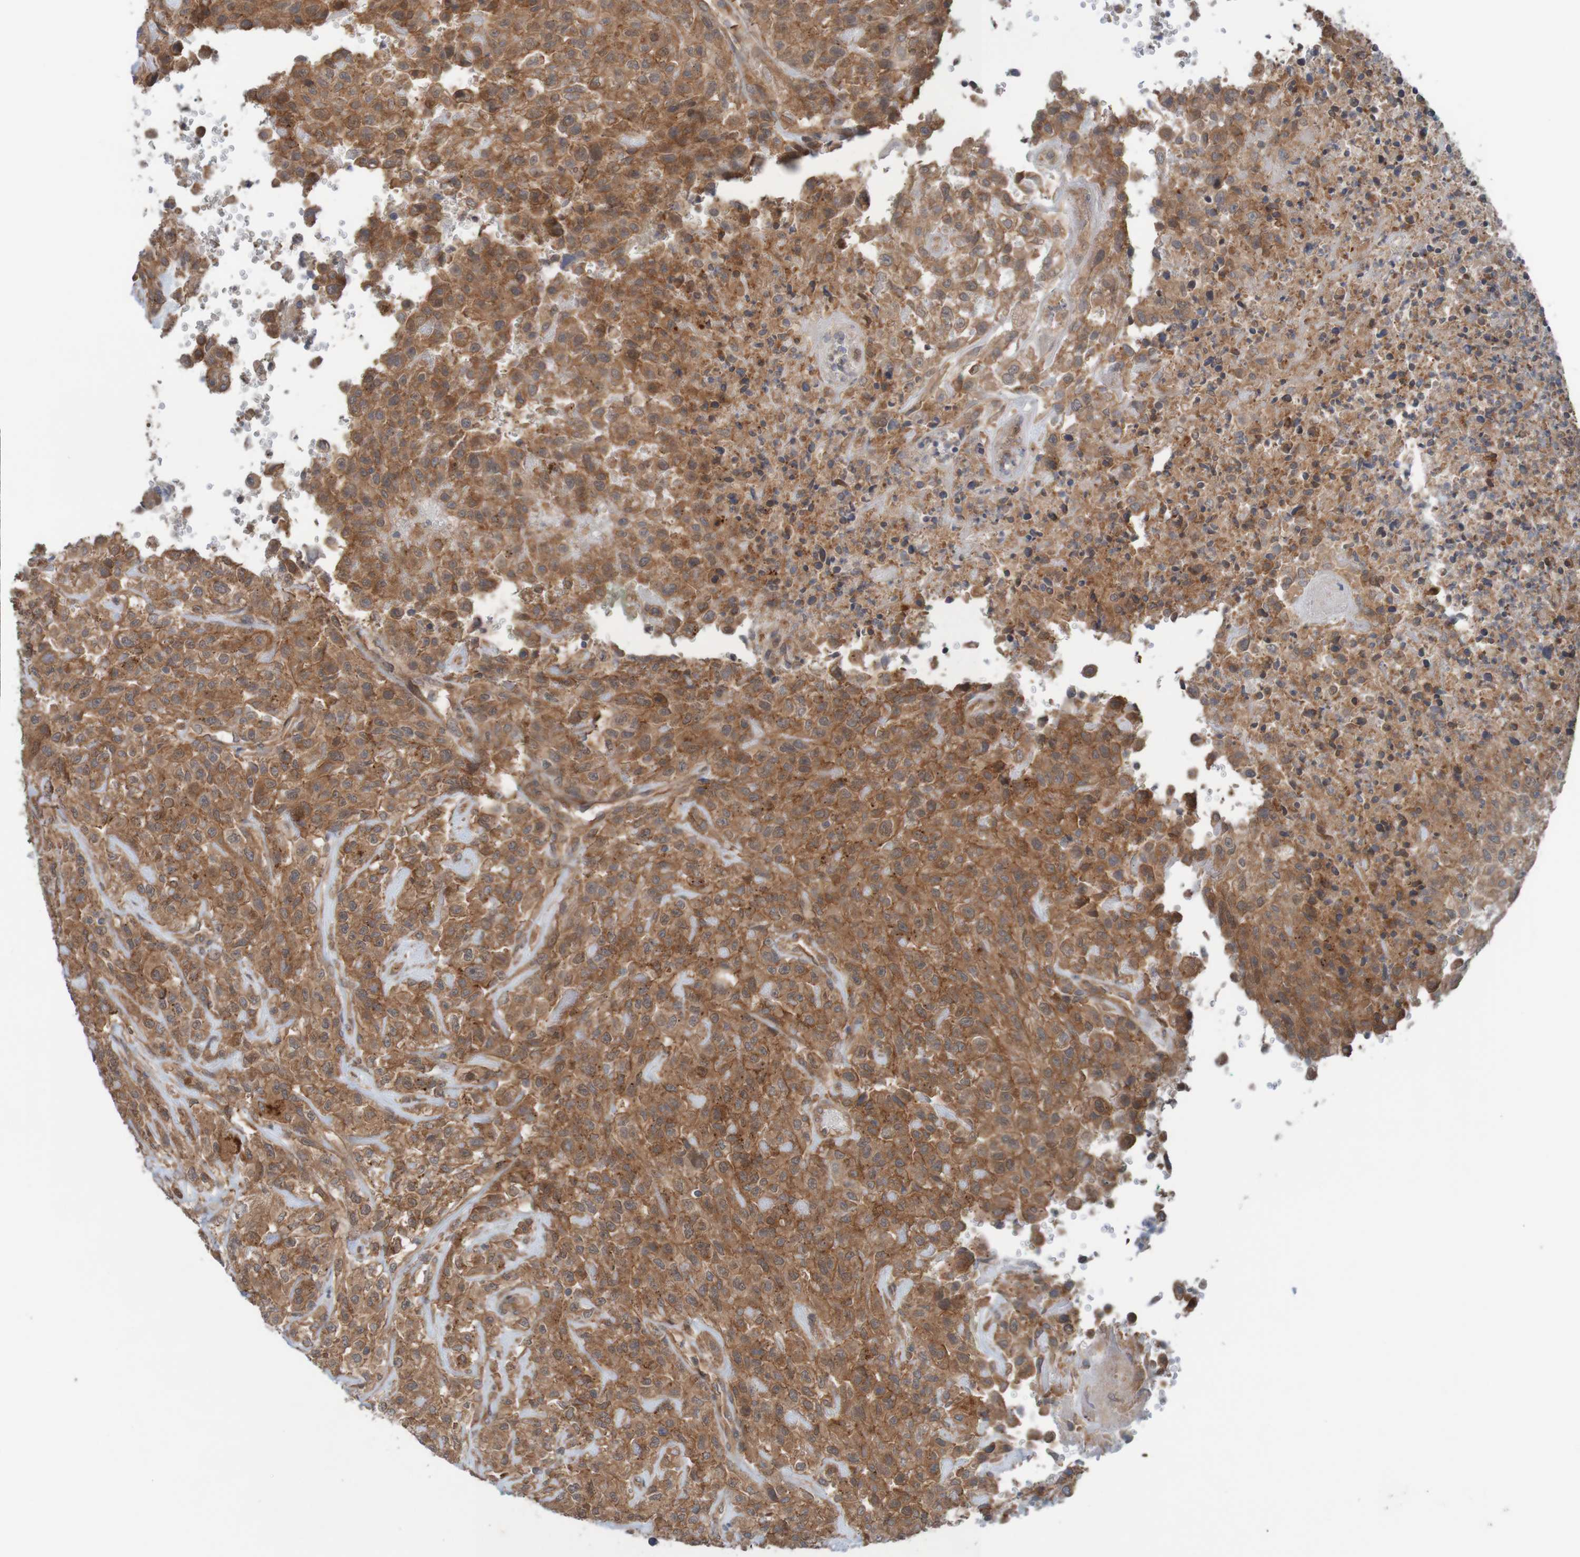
{"staining": {"intensity": "moderate", "quantity": ">75%", "location": "cytoplasmic/membranous"}, "tissue": "urothelial cancer", "cell_type": "Tumor cells", "image_type": "cancer", "snomed": [{"axis": "morphology", "description": "Urothelial carcinoma, High grade"}, {"axis": "topography", "description": "Urinary bladder"}], "caption": "There is medium levels of moderate cytoplasmic/membranous expression in tumor cells of urothelial cancer, as demonstrated by immunohistochemical staining (brown color).", "gene": "ARHGEF11", "patient": {"sex": "male", "age": 46}}